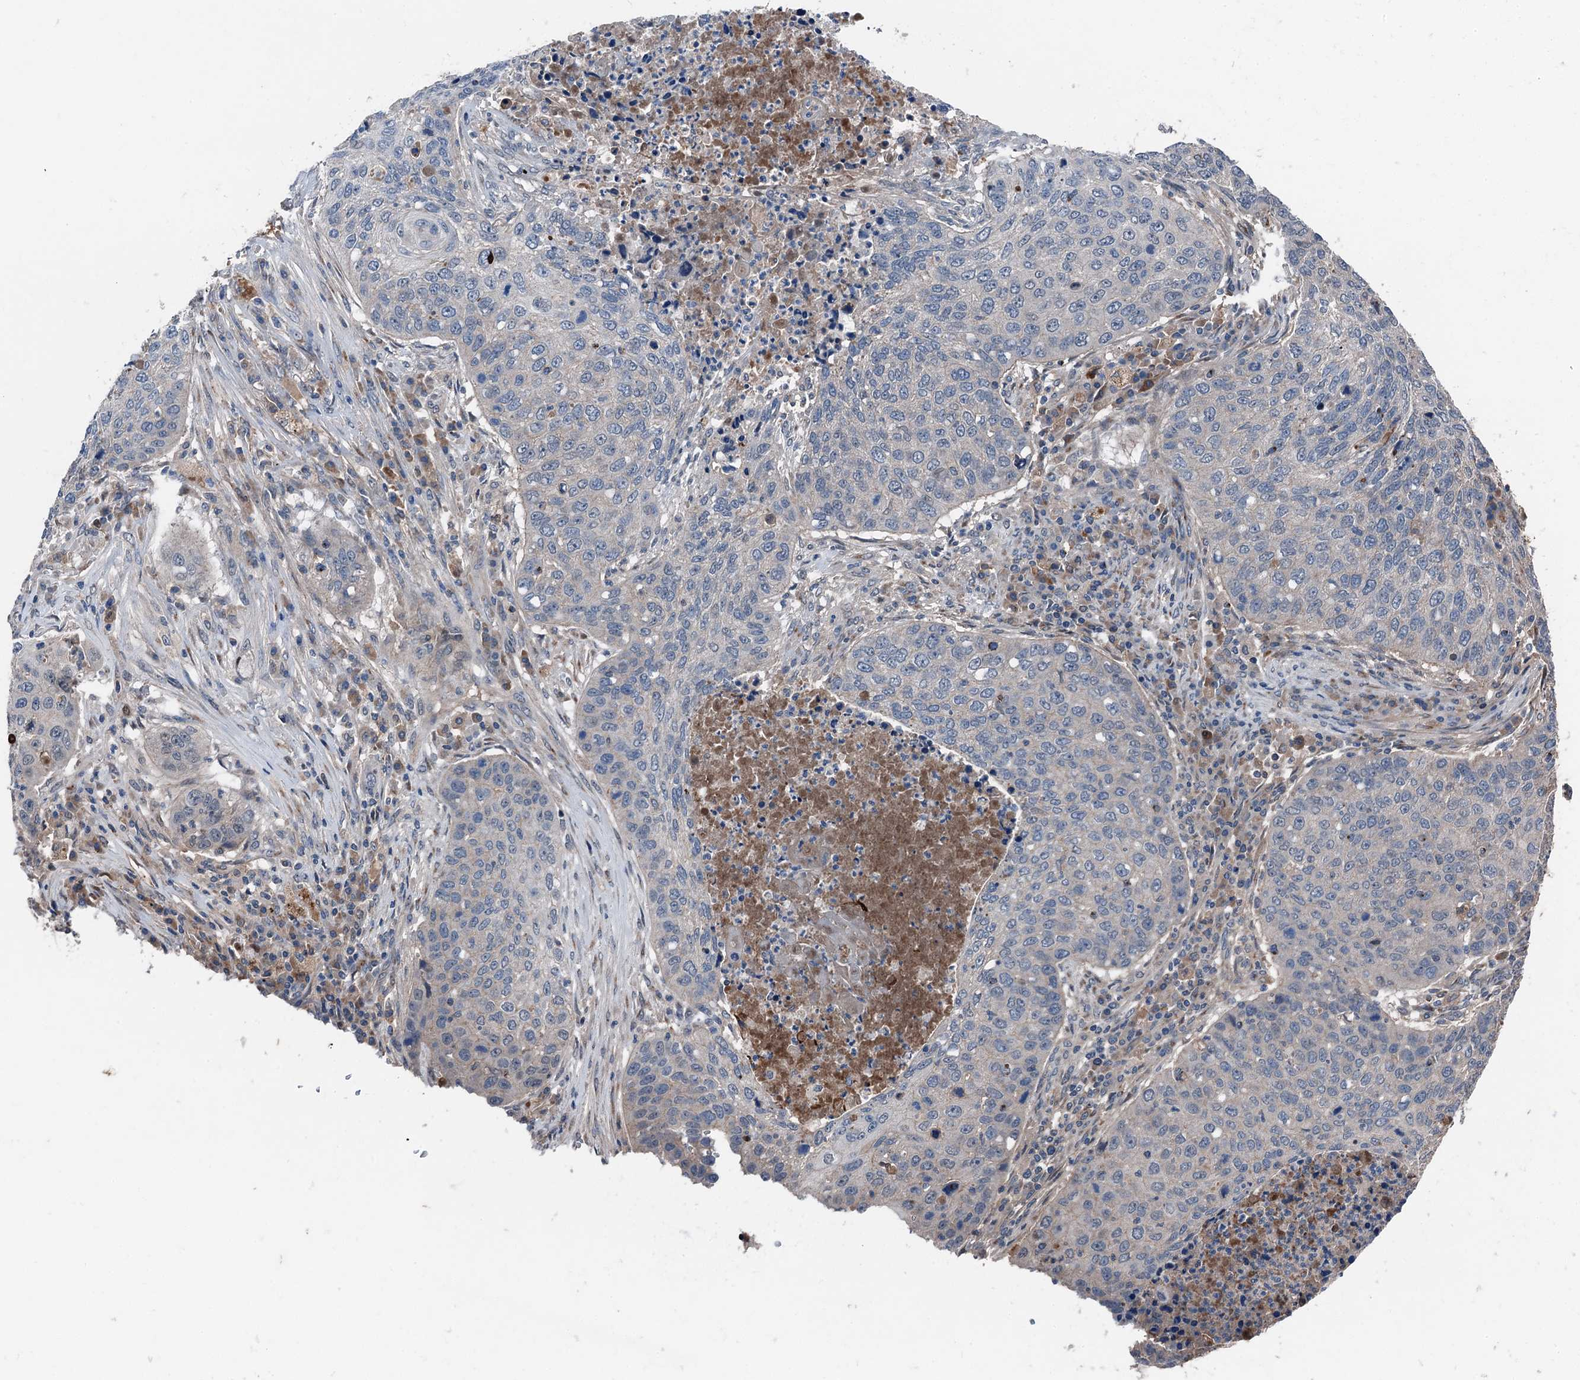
{"staining": {"intensity": "negative", "quantity": "none", "location": "none"}, "tissue": "lung cancer", "cell_type": "Tumor cells", "image_type": "cancer", "snomed": [{"axis": "morphology", "description": "Squamous cell carcinoma, NOS"}, {"axis": "topography", "description": "Lung"}], "caption": "High magnification brightfield microscopy of squamous cell carcinoma (lung) stained with DAB (brown) and counterstained with hematoxylin (blue): tumor cells show no significant staining.", "gene": "SLC2A10", "patient": {"sex": "female", "age": 63}}